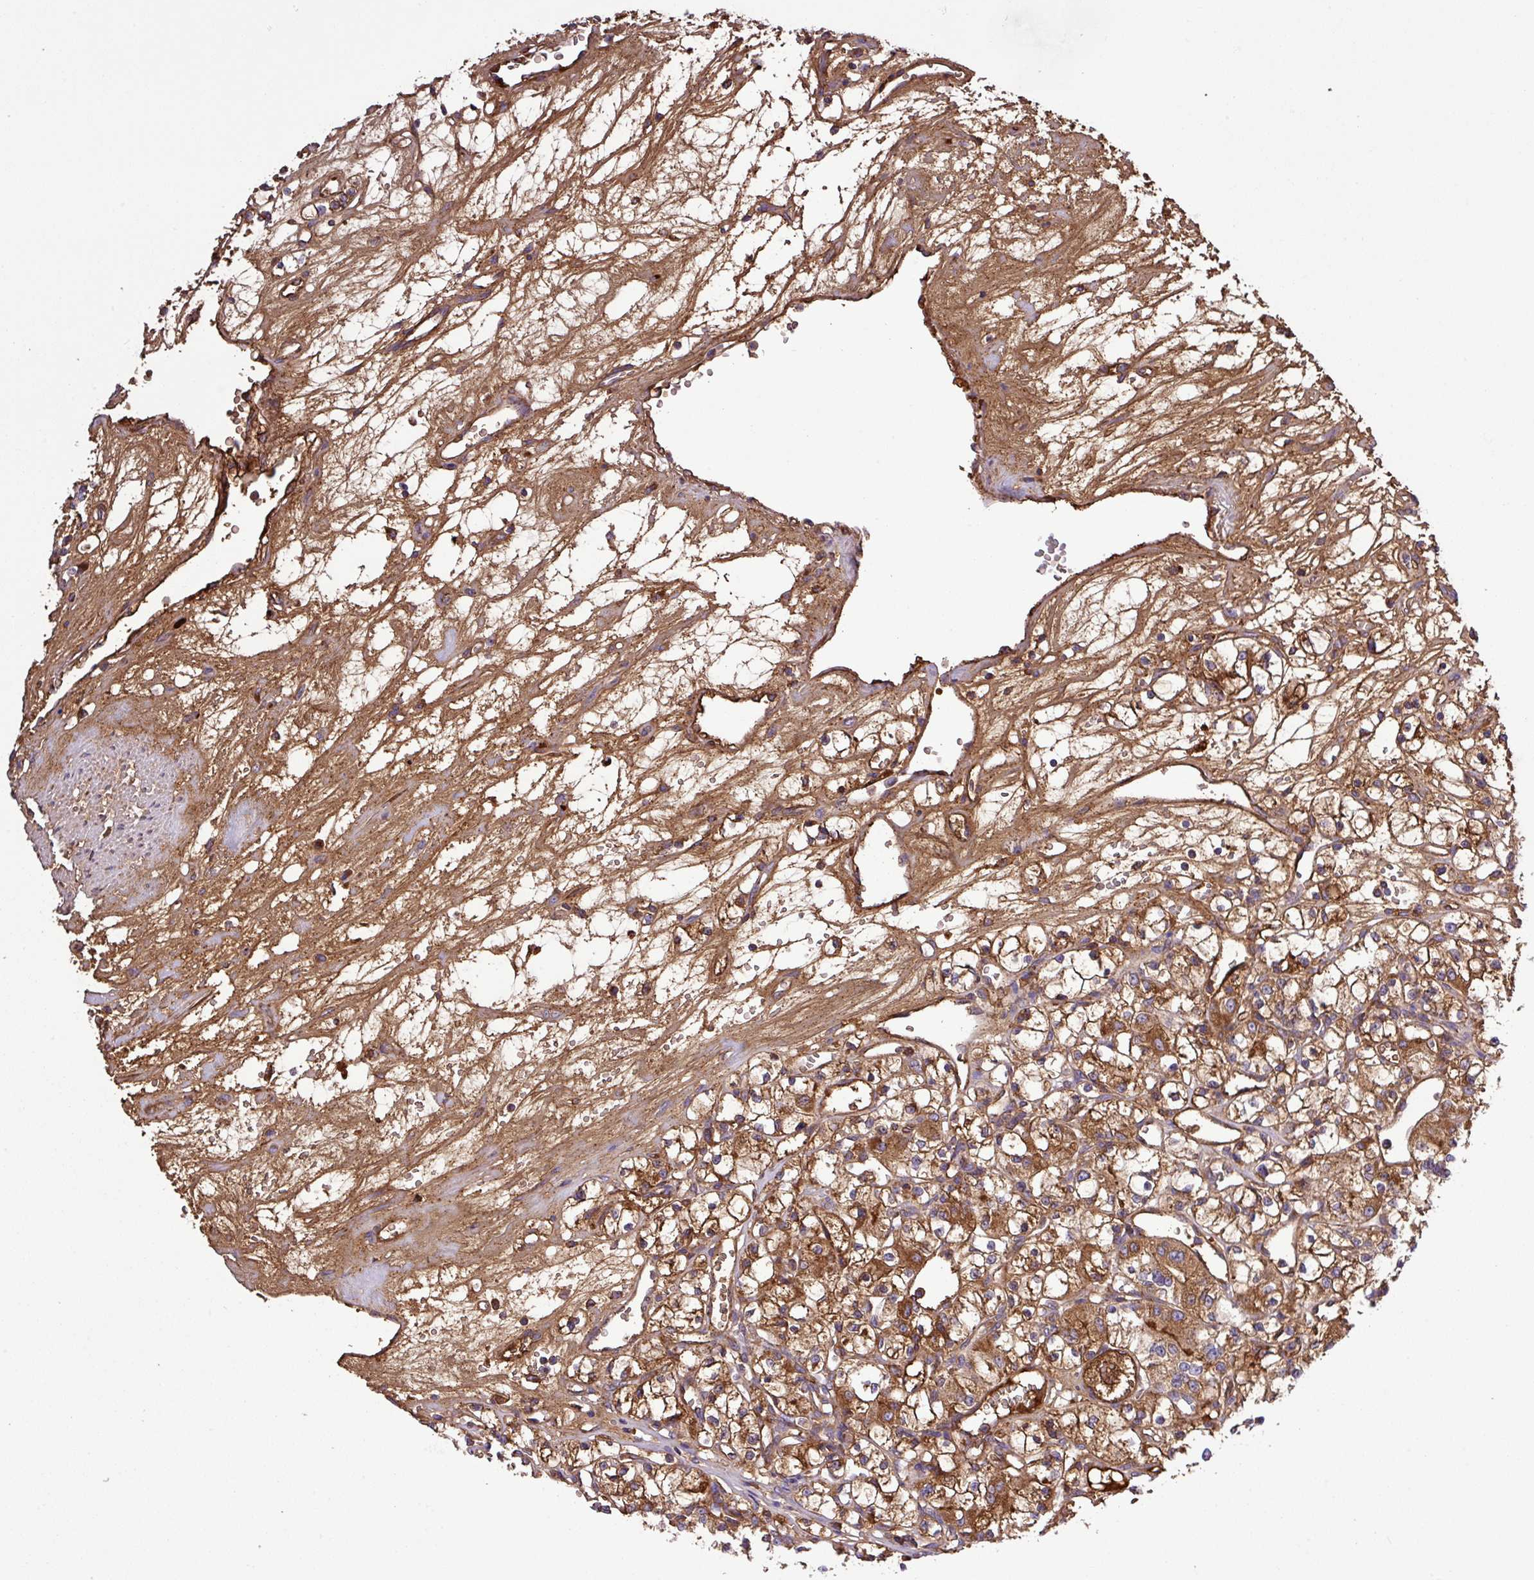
{"staining": {"intensity": "strong", "quantity": ">75%", "location": "cytoplasmic/membranous"}, "tissue": "renal cancer", "cell_type": "Tumor cells", "image_type": "cancer", "snomed": [{"axis": "morphology", "description": "Adenocarcinoma, NOS"}, {"axis": "topography", "description": "Kidney"}], "caption": "Renal cancer (adenocarcinoma) was stained to show a protein in brown. There is high levels of strong cytoplasmic/membranous positivity in about >75% of tumor cells.", "gene": "CWH43", "patient": {"sex": "female", "age": 59}}